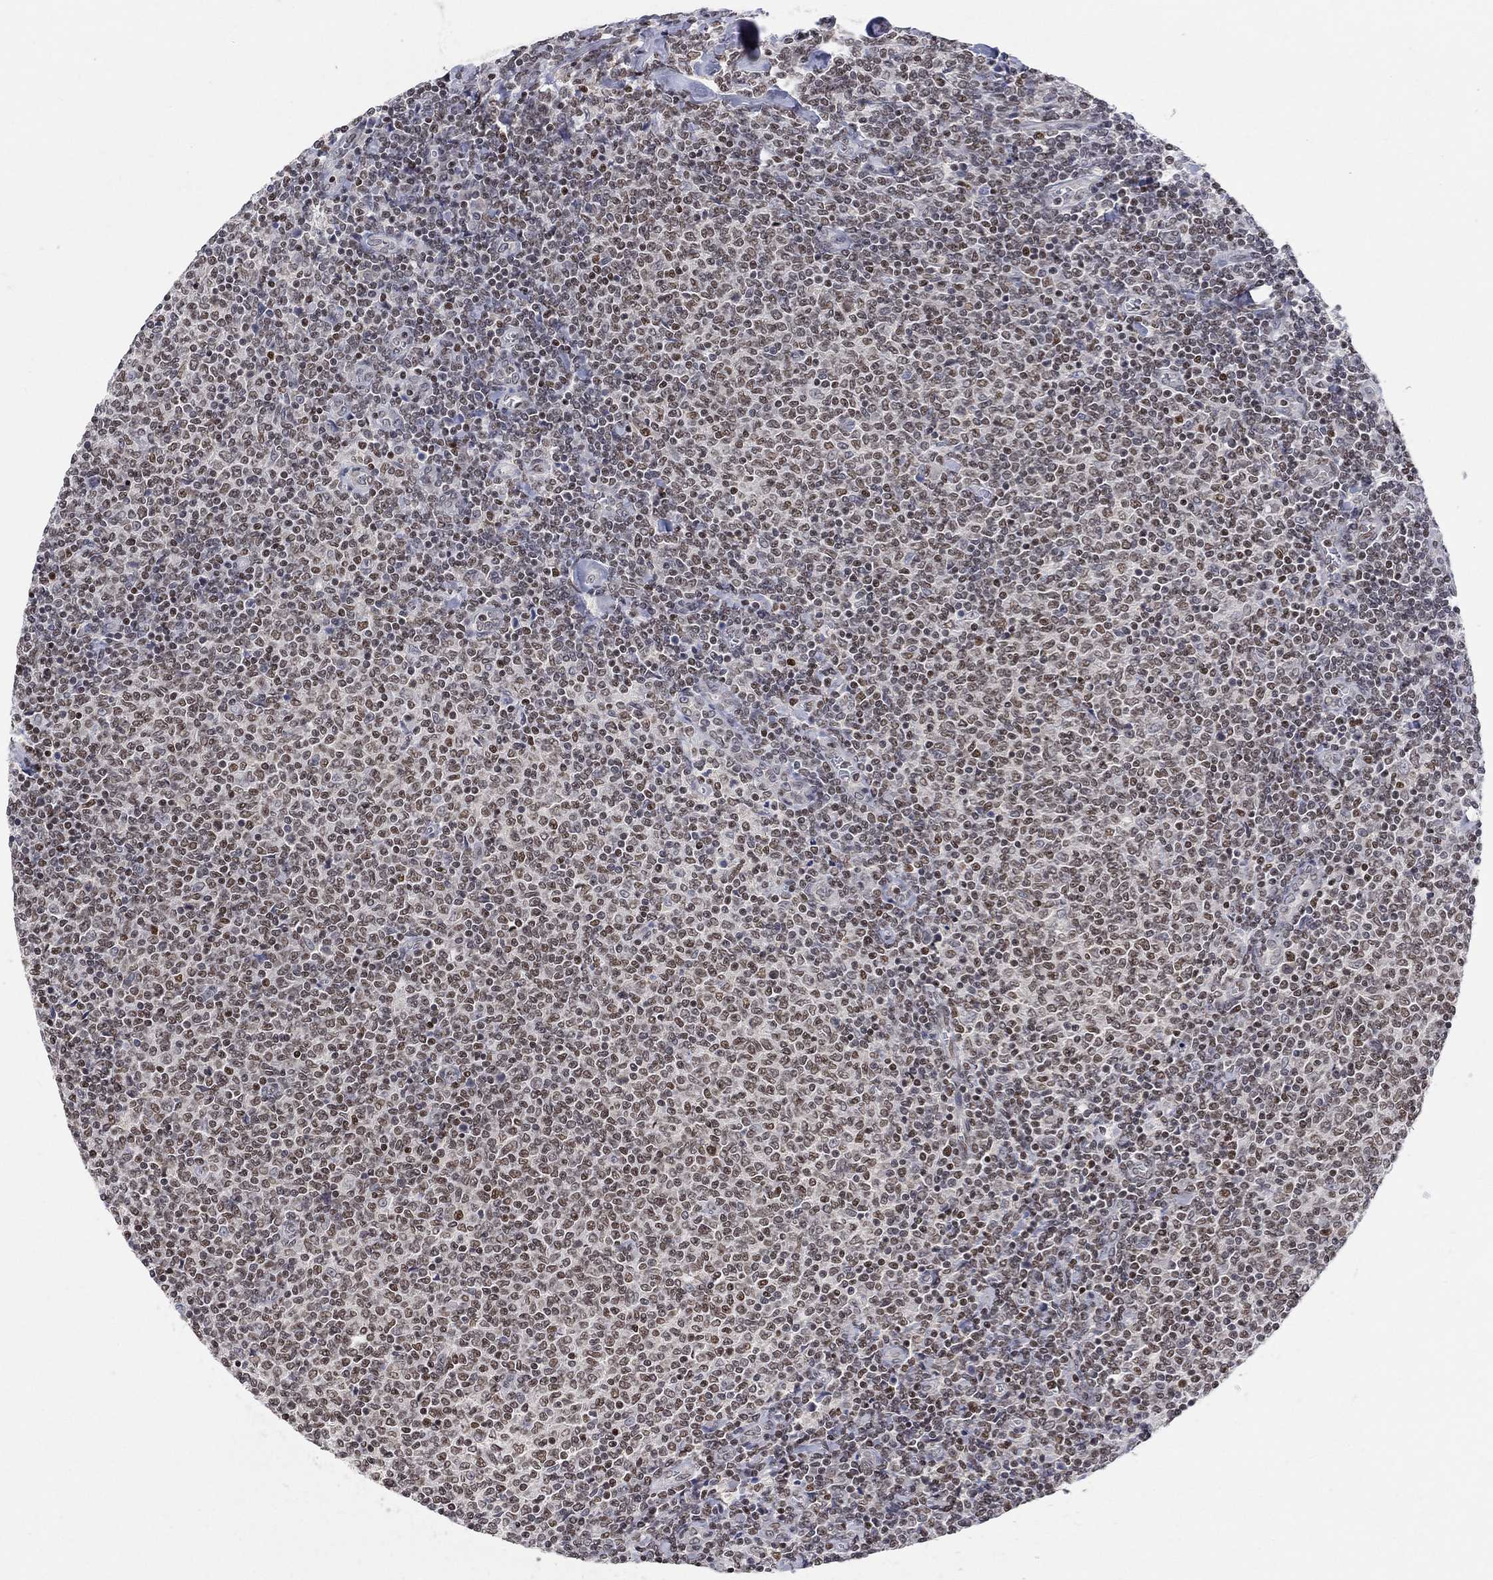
{"staining": {"intensity": "moderate", "quantity": "25%-75%", "location": "nuclear"}, "tissue": "lymphoma", "cell_type": "Tumor cells", "image_type": "cancer", "snomed": [{"axis": "morphology", "description": "Malignant lymphoma, non-Hodgkin's type, Low grade"}, {"axis": "topography", "description": "Lymph node"}], "caption": "This photomicrograph demonstrates IHC staining of human lymphoma, with medium moderate nuclear expression in about 25%-75% of tumor cells.", "gene": "KLF12", "patient": {"sex": "male", "age": 52}}